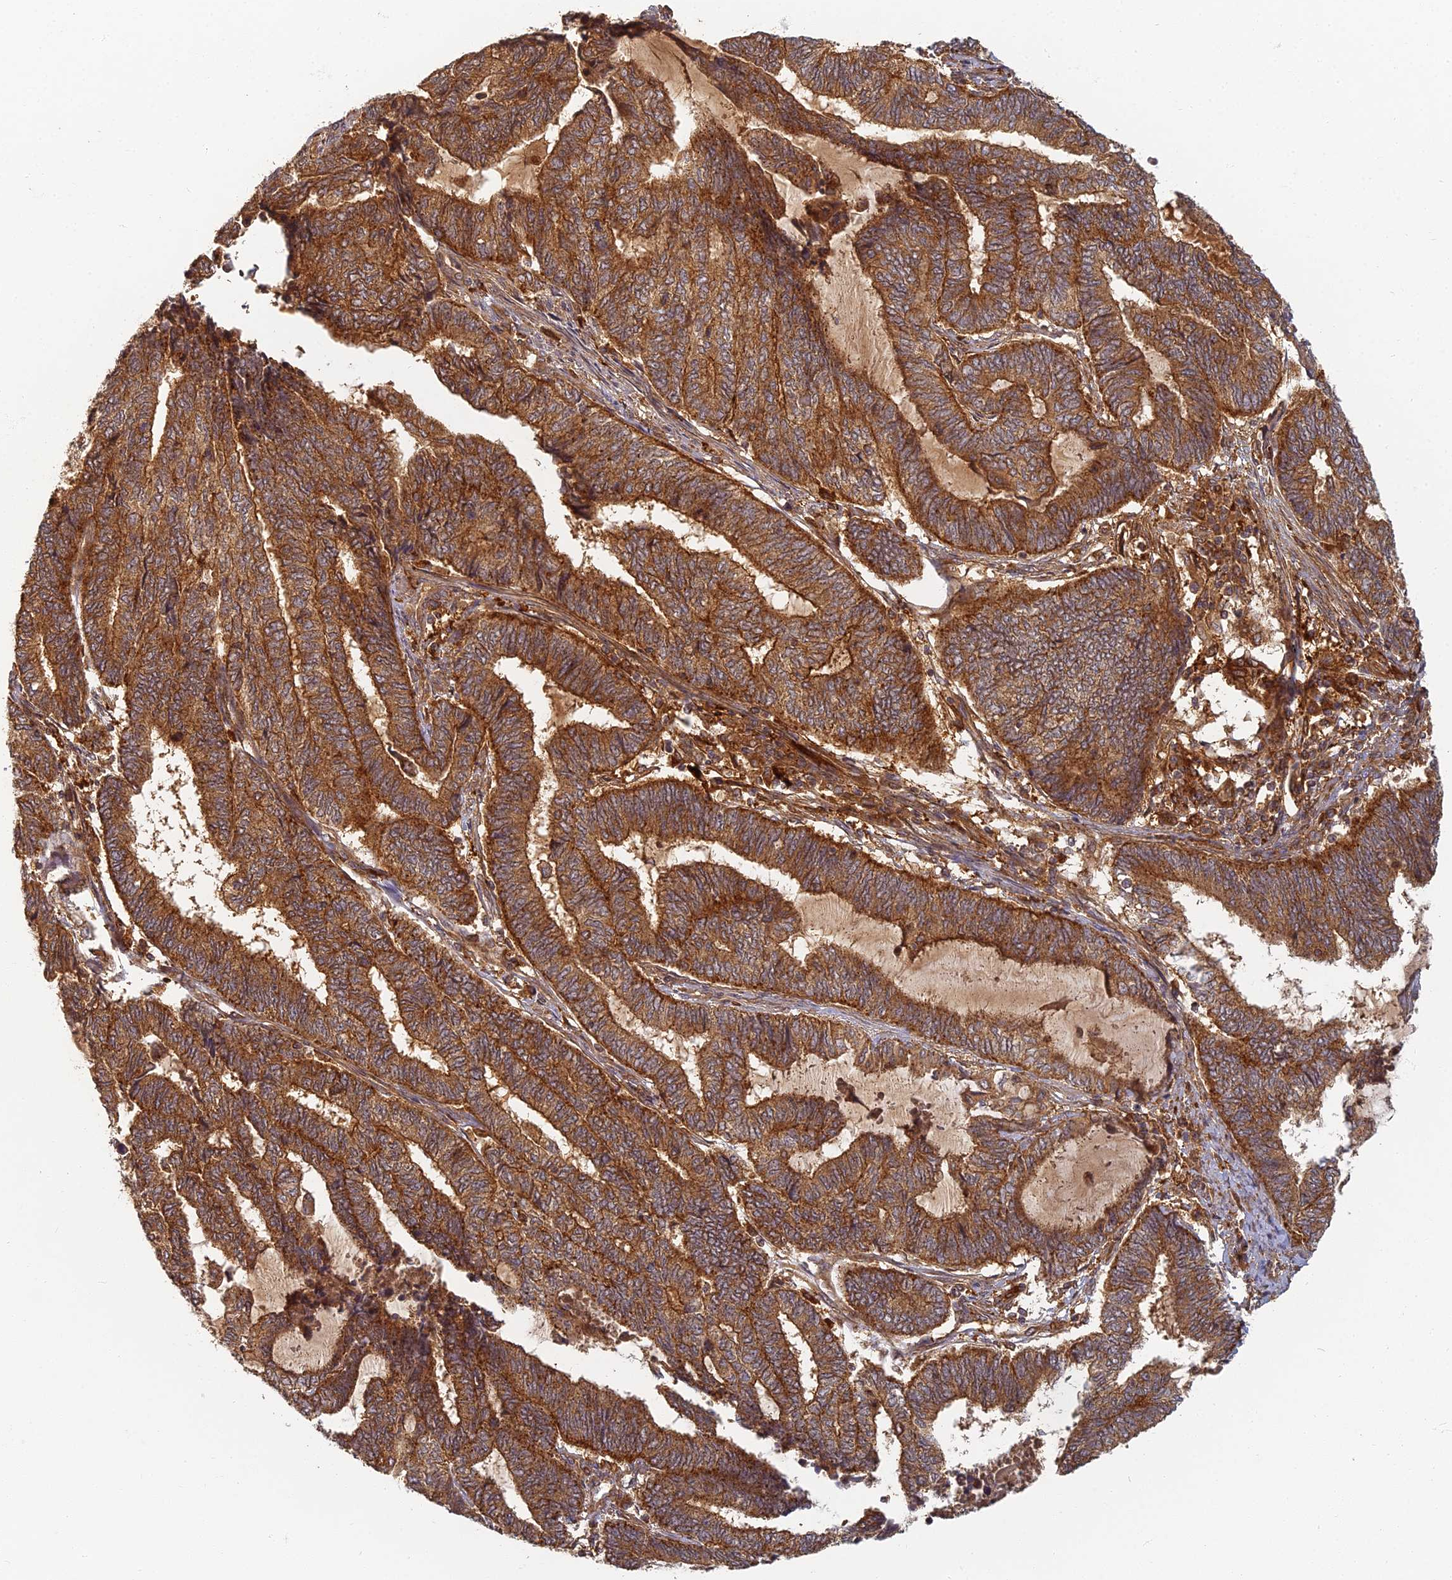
{"staining": {"intensity": "strong", "quantity": ">75%", "location": "cytoplasmic/membranous"}, "tissue": "endometrial cancer", "cell_type": "Tumor cells", "image_type": "cancer", "snomed": [{"axis": "morphology", "description": "Adenocarcinoma, NOS"}, {"axis": "topography", "description": "Uterus"}, {"axis": "topography", "description": "Endometrium"}], "caption": "IHC image of human endometrial adenocarcinoma stained for a protein (brown), which shows high levels of strong cytoplasmic/membranous positivity in about >75% of tumor cells.", "gene": "INO80D", "patient": {"sex": "female", "age": 70}}